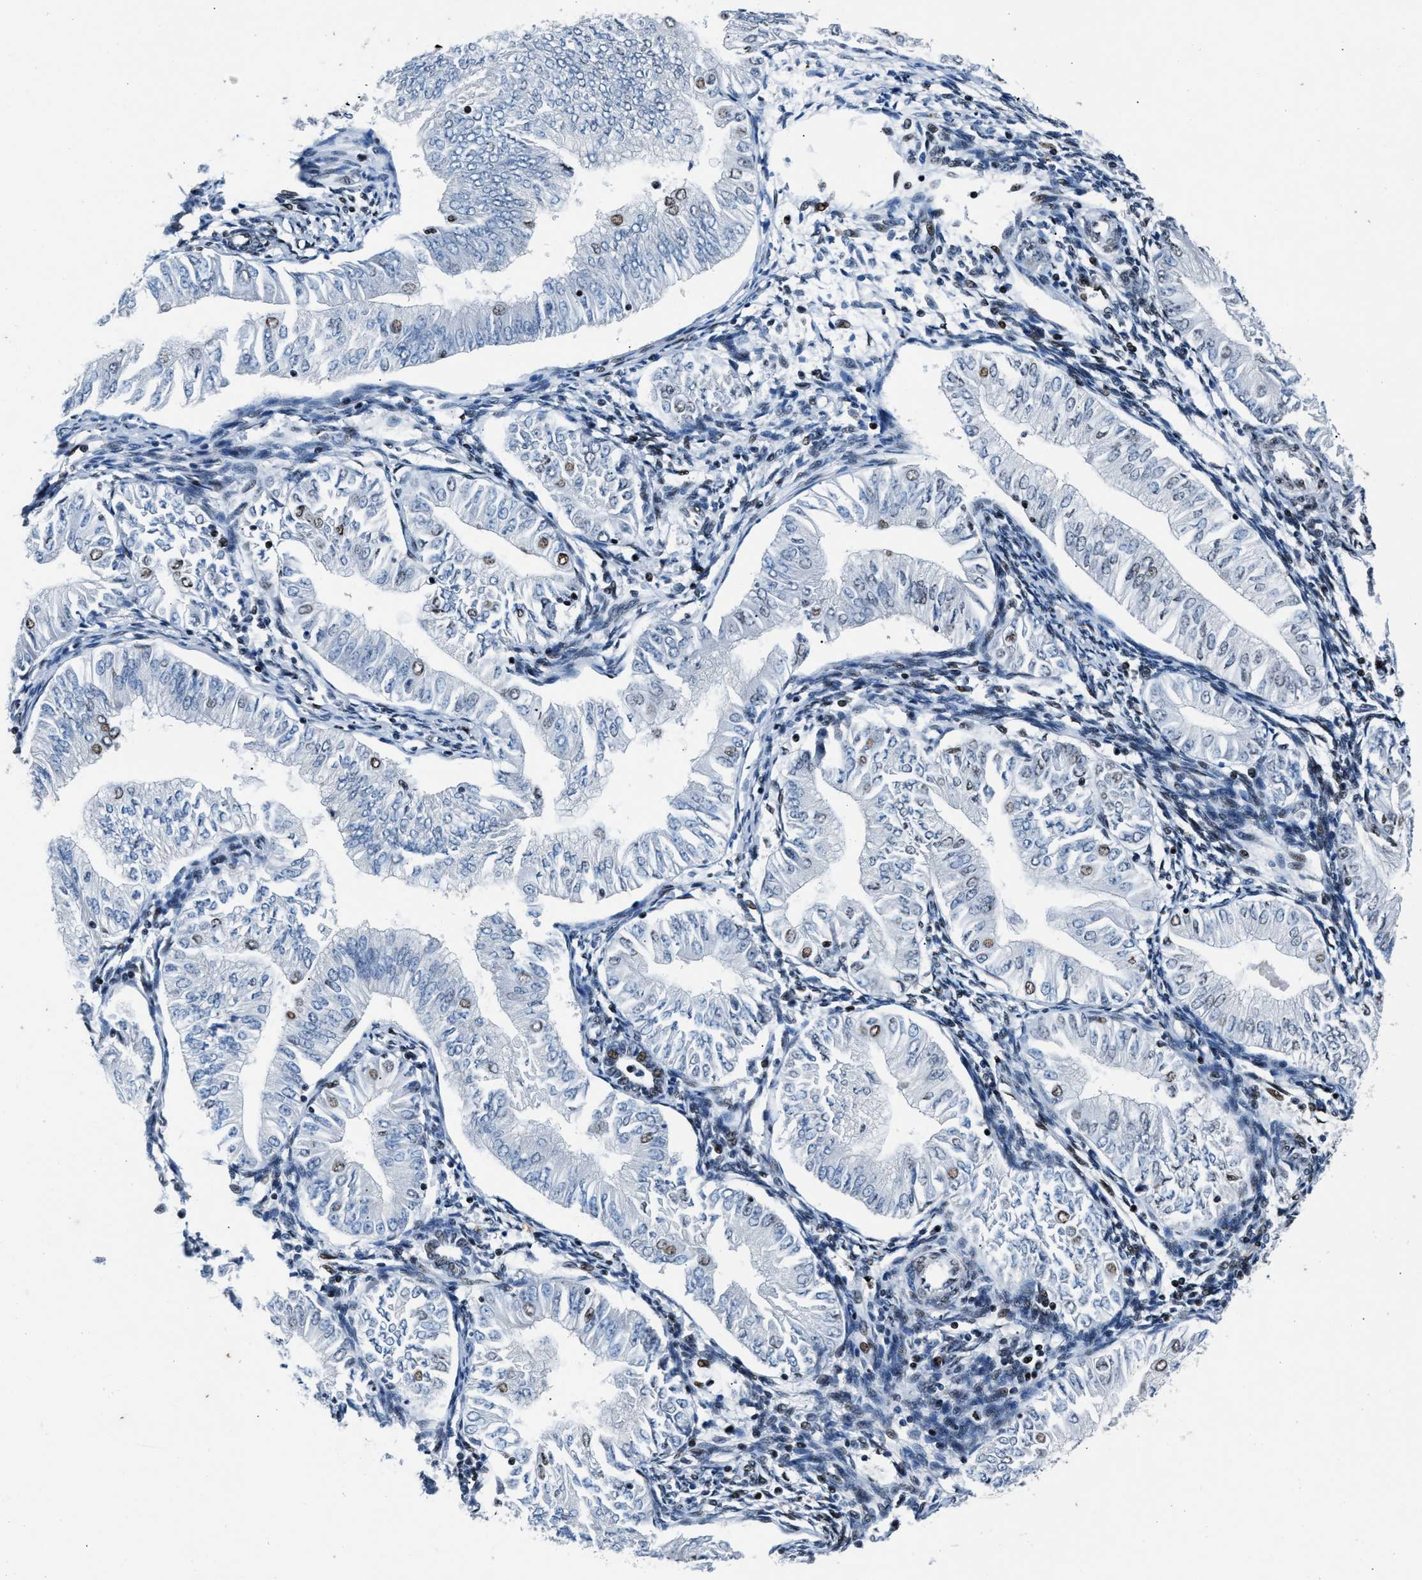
{"staining": {"intensity": "weak", "quantity": "<25%", "location": "nuclear"}, "tissue": "endometrial cancer", "cell_type": "Tumor cells", "image_type": "cancer", "snomed": [{"axis": "morphology", "description": "Normal tissue, NOS"}, {"axis": "morphology", "description": "Adenocarcinoma, NOS"}, {"axis": "topography", "description": "Endometrium"}], "caption": "Human endometrial adenocarcinoma stained for a protein using IHC demonstrates no positivity in tumor cells.", "gene": "PRRC2B", "patient": {"sex": "female", "age": 53}}